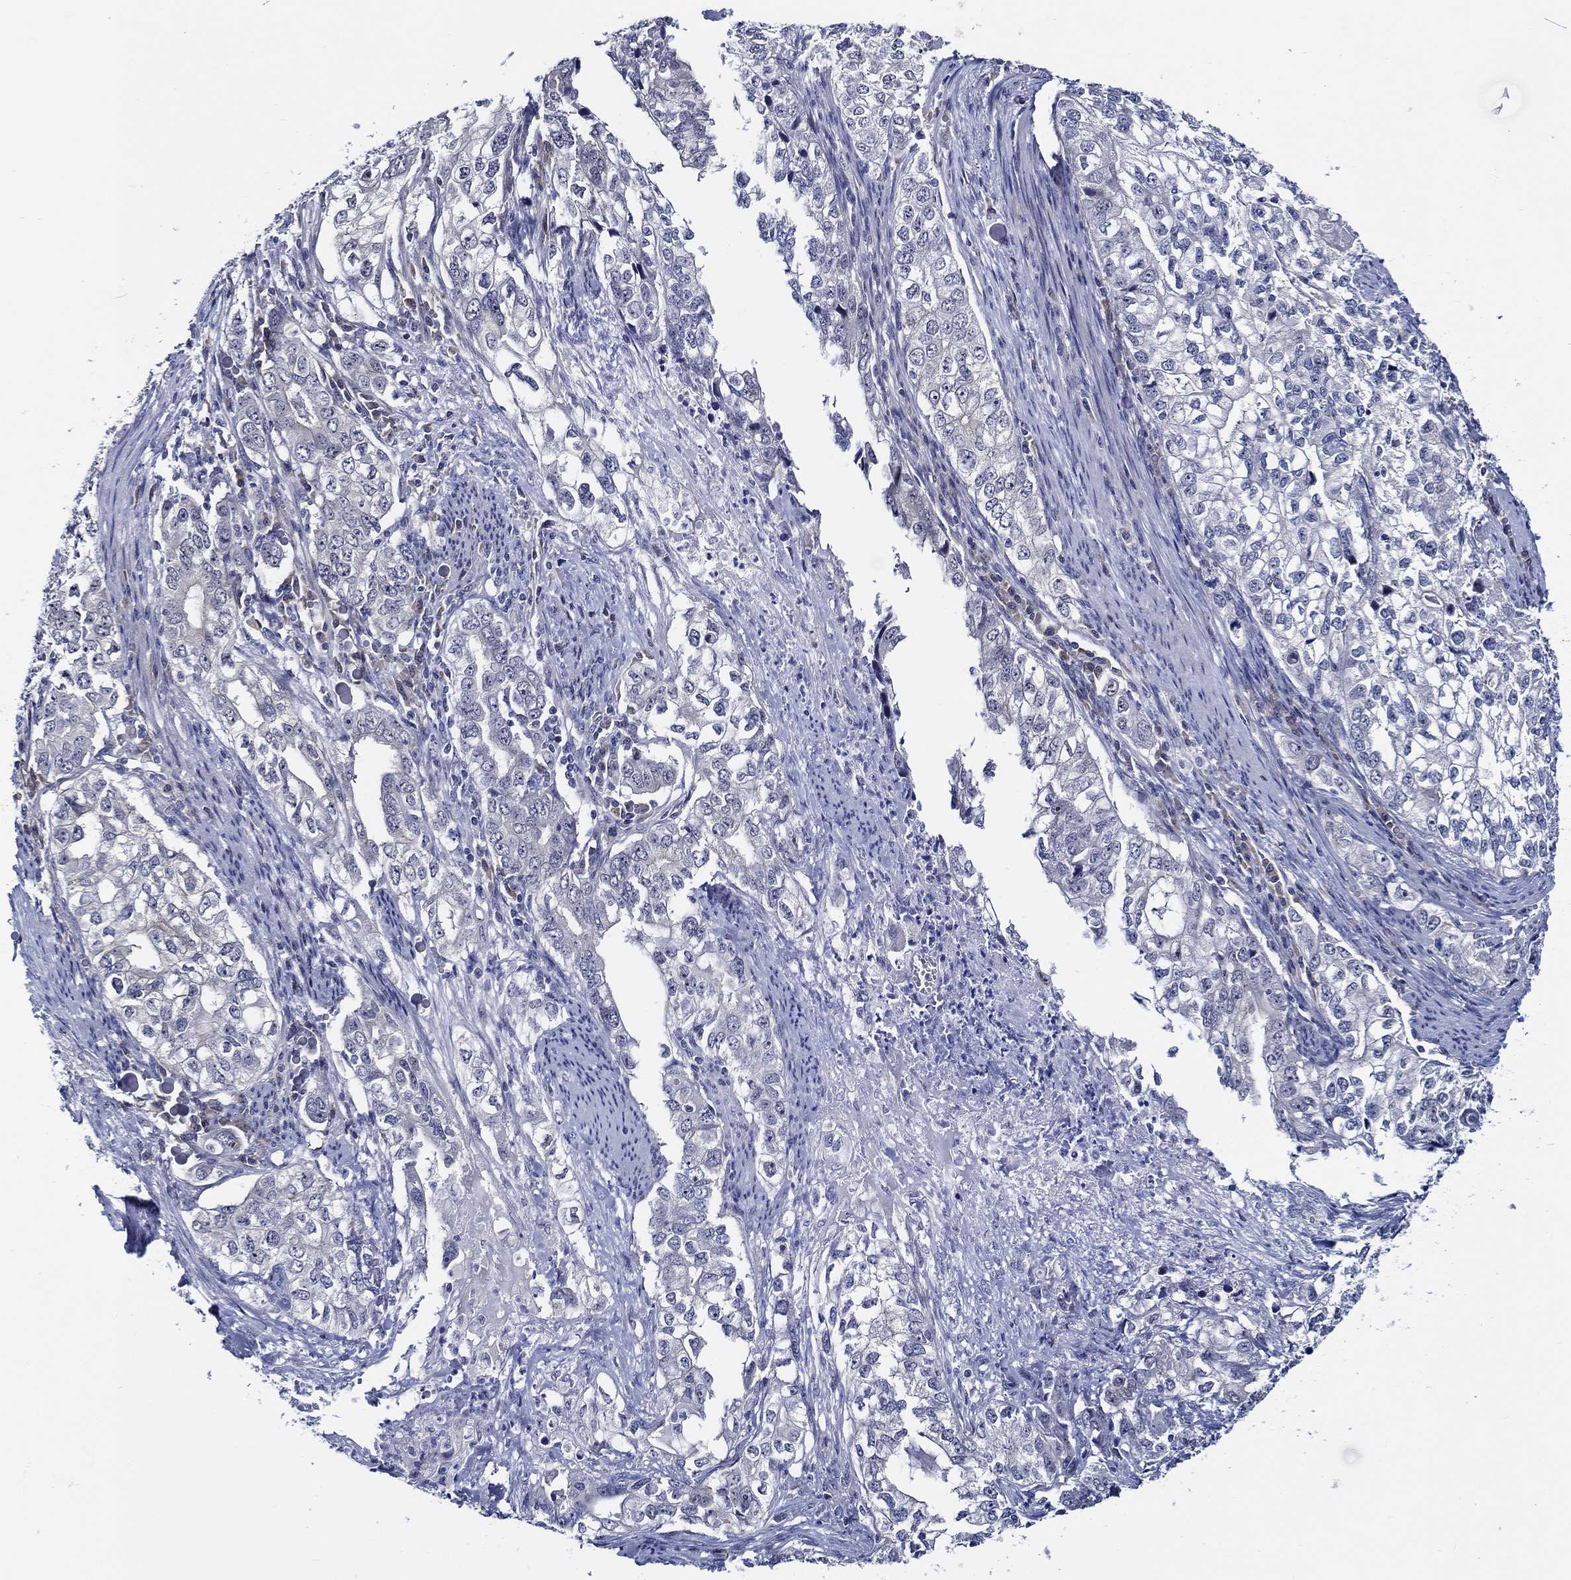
{"staining": {"intensity": "negative", "quantity": "none", "location": "none"}, "tissue": "stomach cancer", "cell_type": "Tumor cells", "image_type": "cancer", "snomed": [{"axis": "morphology", "description": "Adenocarcinoma, NOS"}, {"axis": "topography", "description": "Stomach, lower"}], "caption": "Immunohistochemistry (IHC) micrograph of neoplastic tissue: stomach adenocarcinoma stained with DAB displays no significant protein positivity in tumor cells.", "gene": "C8orf48", "patient": {"sex": "female", "age": 72}}